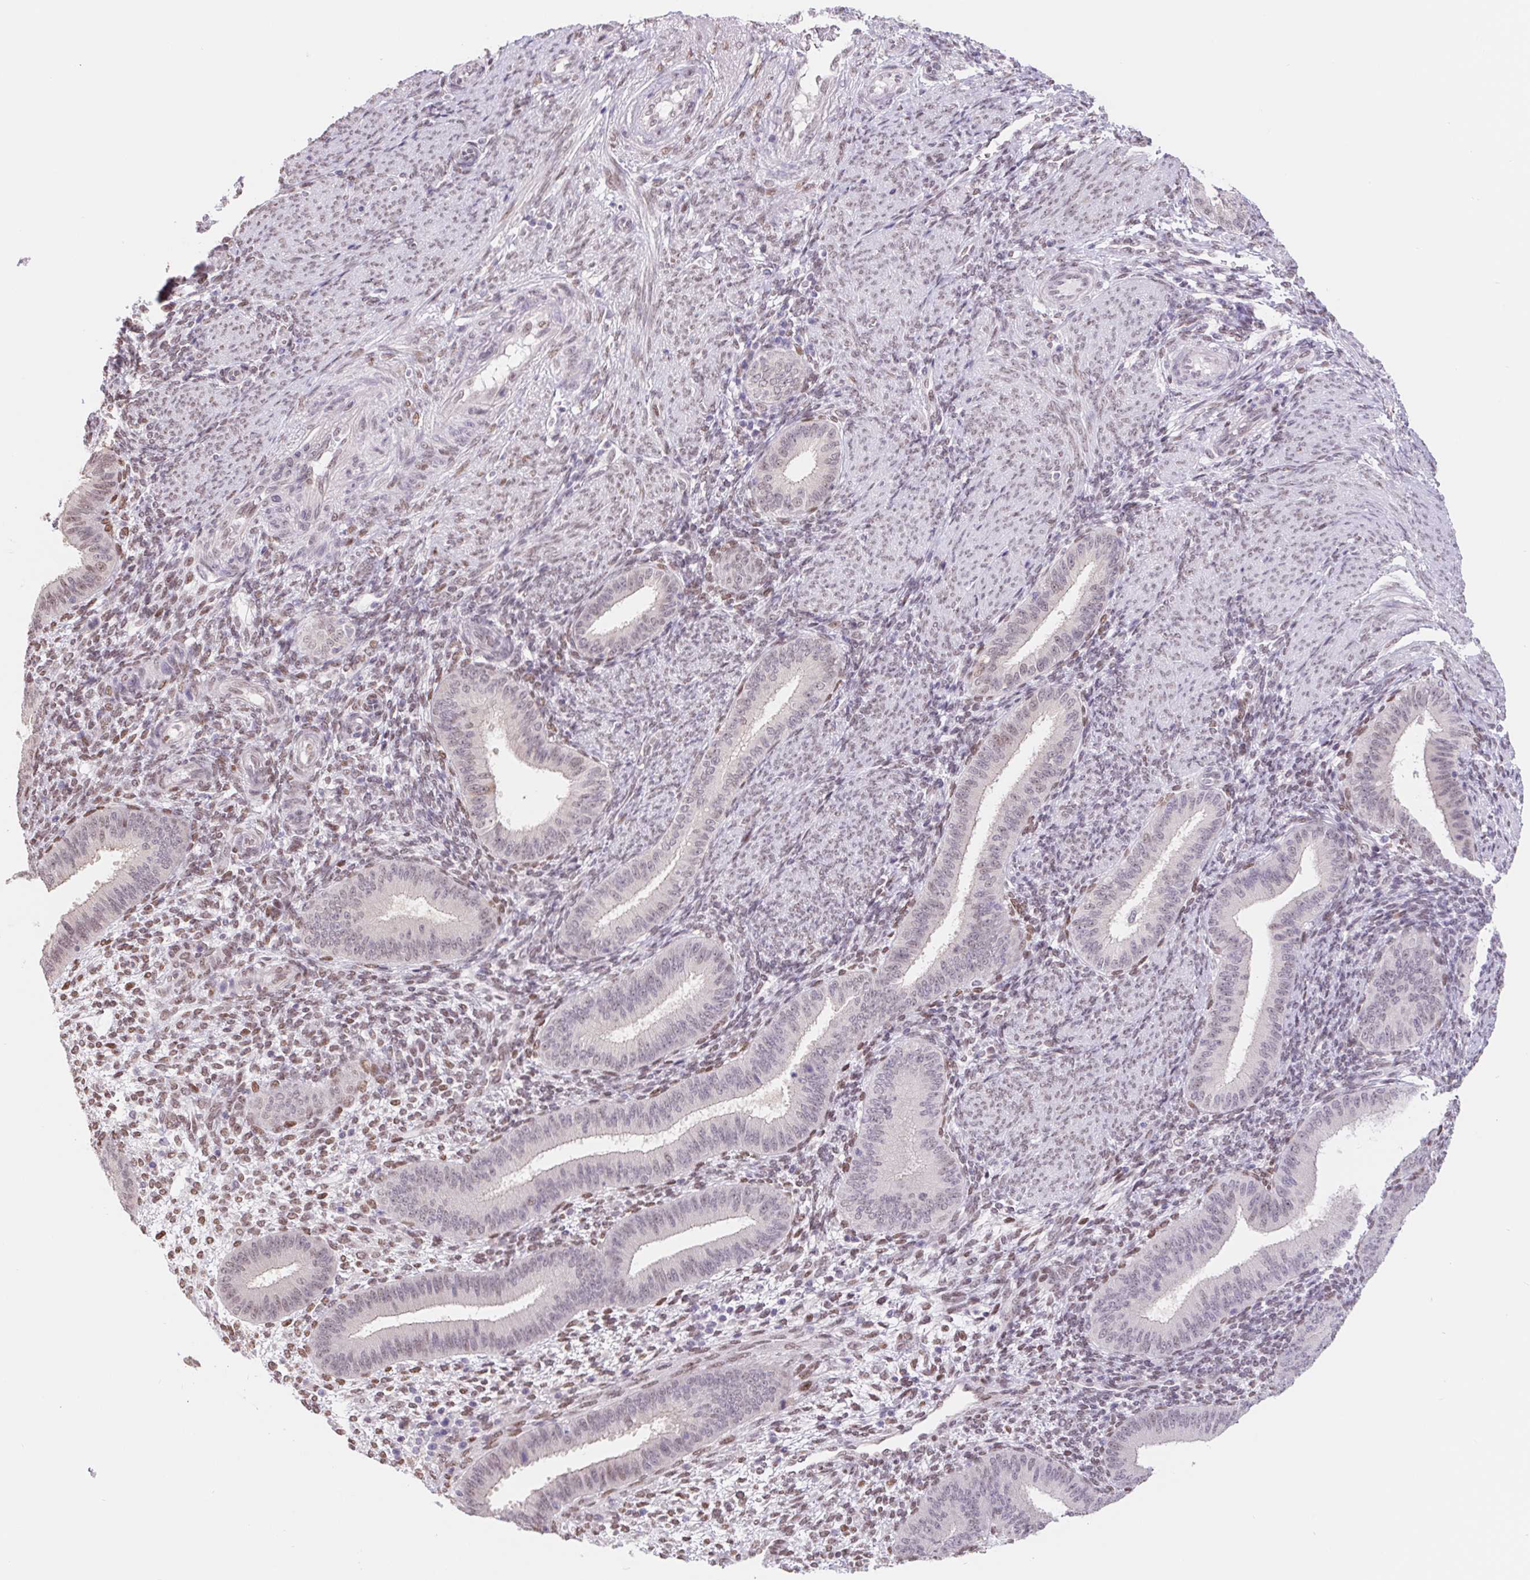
{"staining": {"intensity": "moderate", "quantity": "25%-75%", "location": "nuclear"}, "tissue": "endometrium", "cell_type": "Cells in endometrial stroma", "image_type": "normal", "snomed": [{"axis": "morphology", "description": "Normal tissue, NOS"}, {"axis": "topography", "description": "Endometrium"}], "caption": "The image displays staining of unremarkable endometrium, revealing moderate nuclear protein expression (brown color) within cells in endometrial stroma.", "gene": "CAND1", "patient": {"sex": "female", "age": 39}}